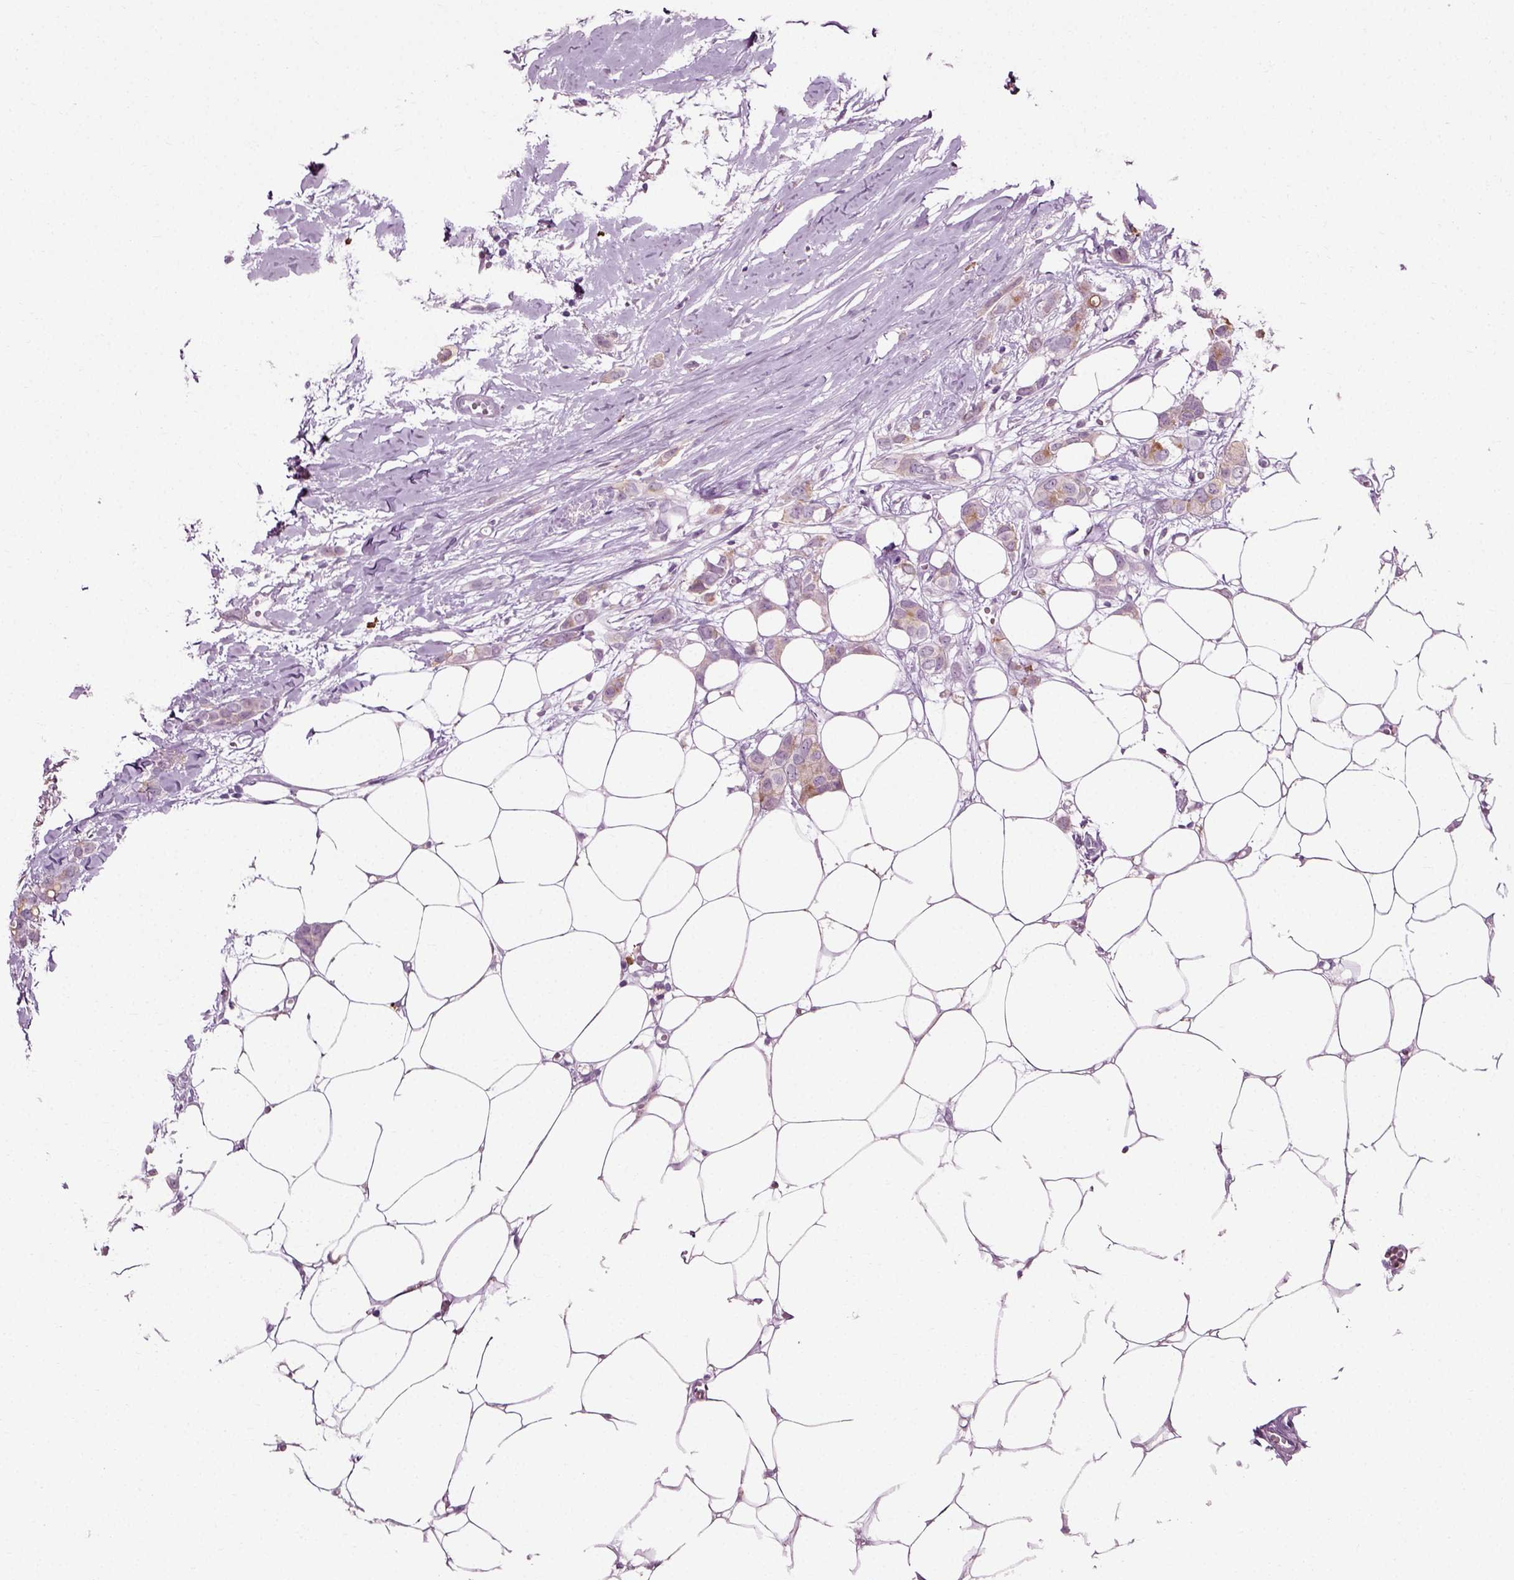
{"staining": {"intensity": "weak", "quantity": "25%-75%", "location": "cytoplasmic/membranous"}, "tissue": "breast cancer", "cell_type": "Tumor cells", "image_type": "cancer", "snomed": [{"axis": "morphology", "description": "Duct carcinoma"}, {"axis": "topography", "description": "Breast"}], "caption": "Invasive ductal carcinoma (breast) stained for a protein reveals weak cytoplasmic/membranous positivity in tumor cells.", "gene": "SLC26A8", "patient": {"sex": "female", "age": 85}}